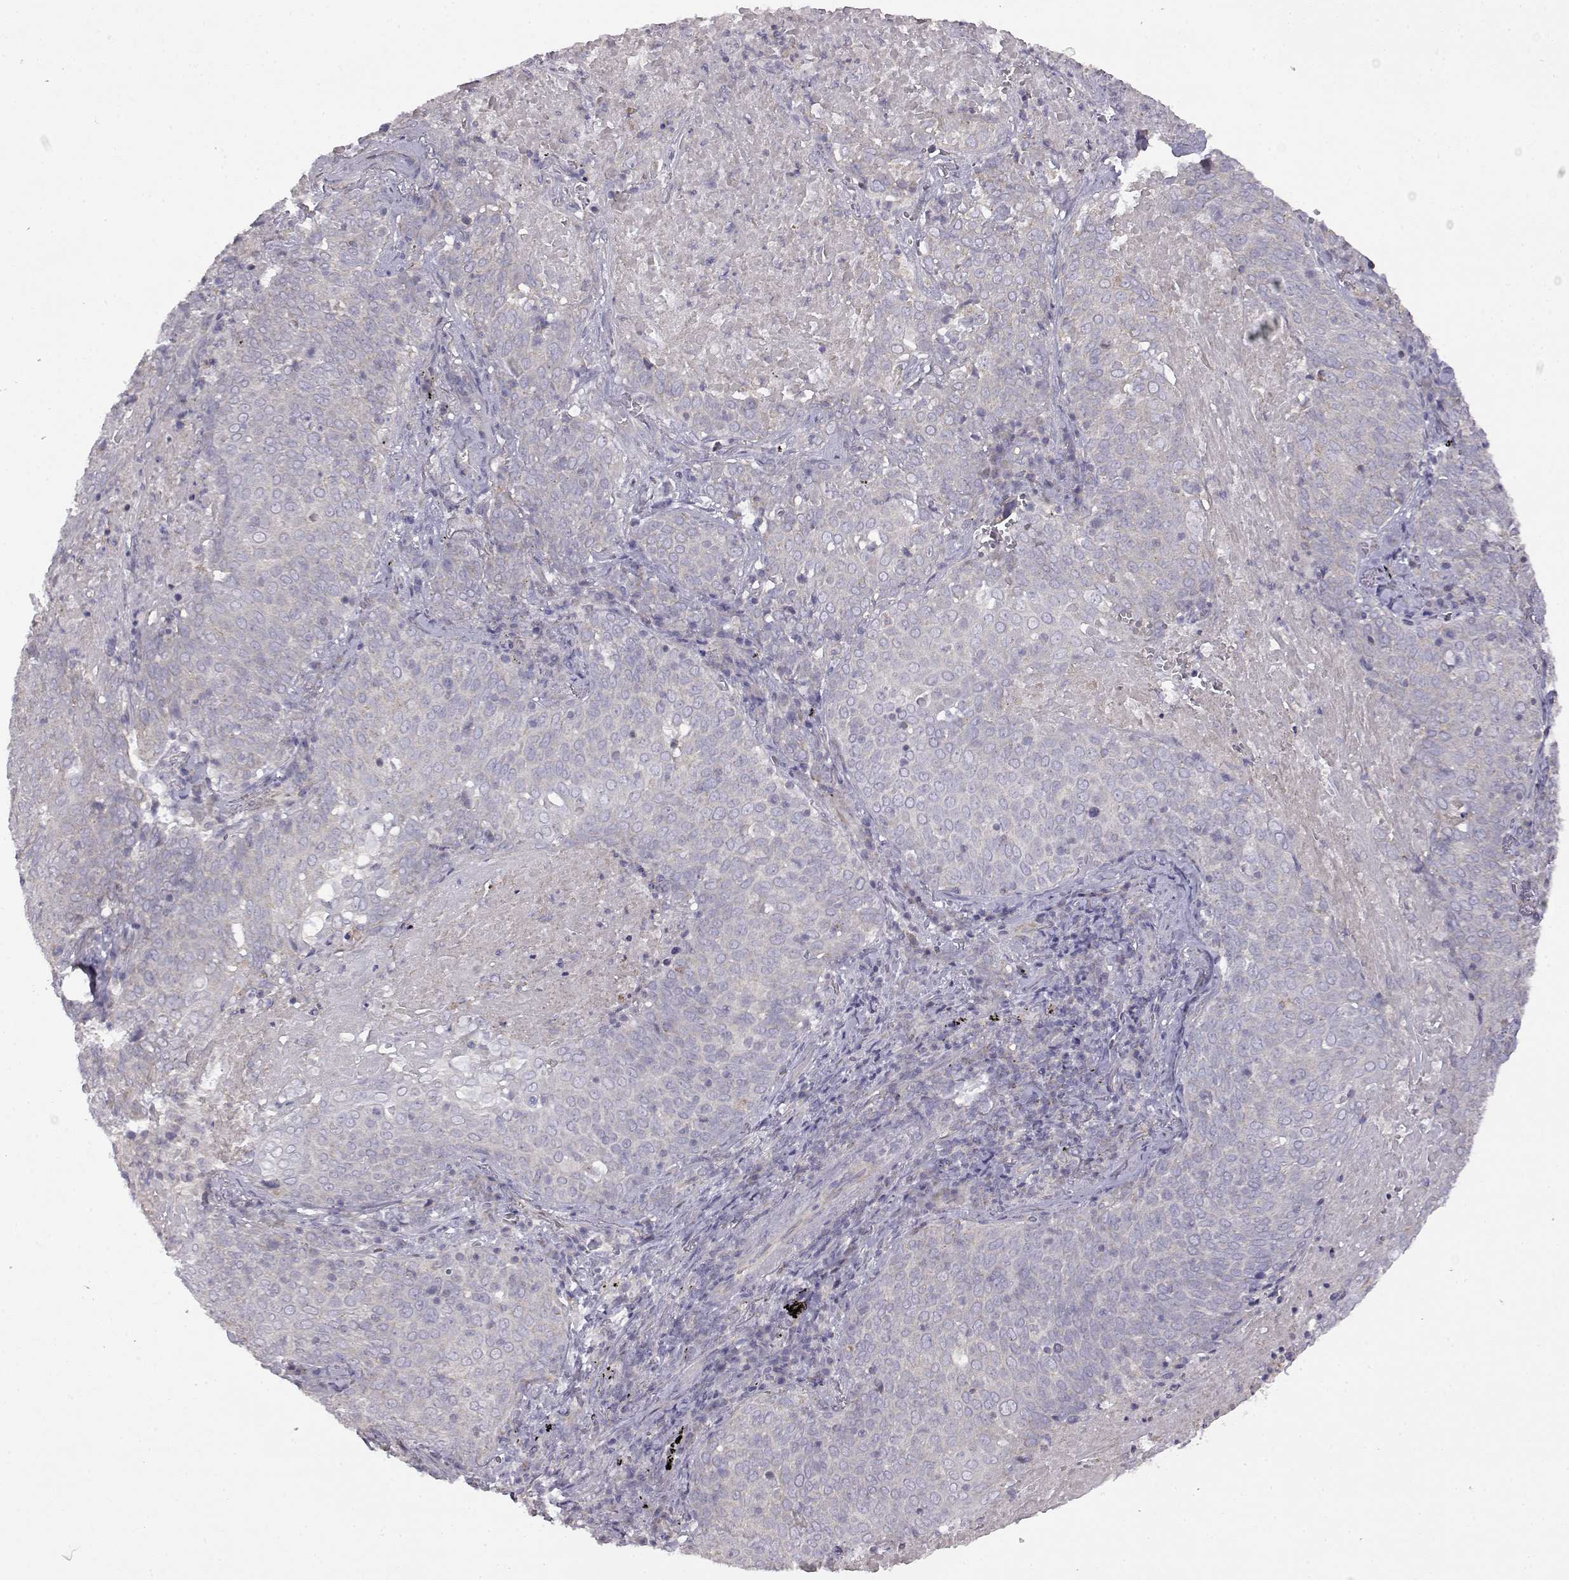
{"staining": {"intensity": "negative", "quantity": "none", "location": "none"}, "tissue": "lung cancer", "cell_type": "Tumor cells", "image_type": "cancer", "snomed": [{"axis": "morphology", "description": "Squamous cell carcinoma, NOS"}, {"axis": "topography", "description": "Lung"}], "caption": "A high-resolution image shows immunohistochemistry (IHC) staining of lung squamous cell carcinoma, which displays no significant staining in tumor cells.", "gene": "DDC", "patient": {"sex": "male", "age": 82}}